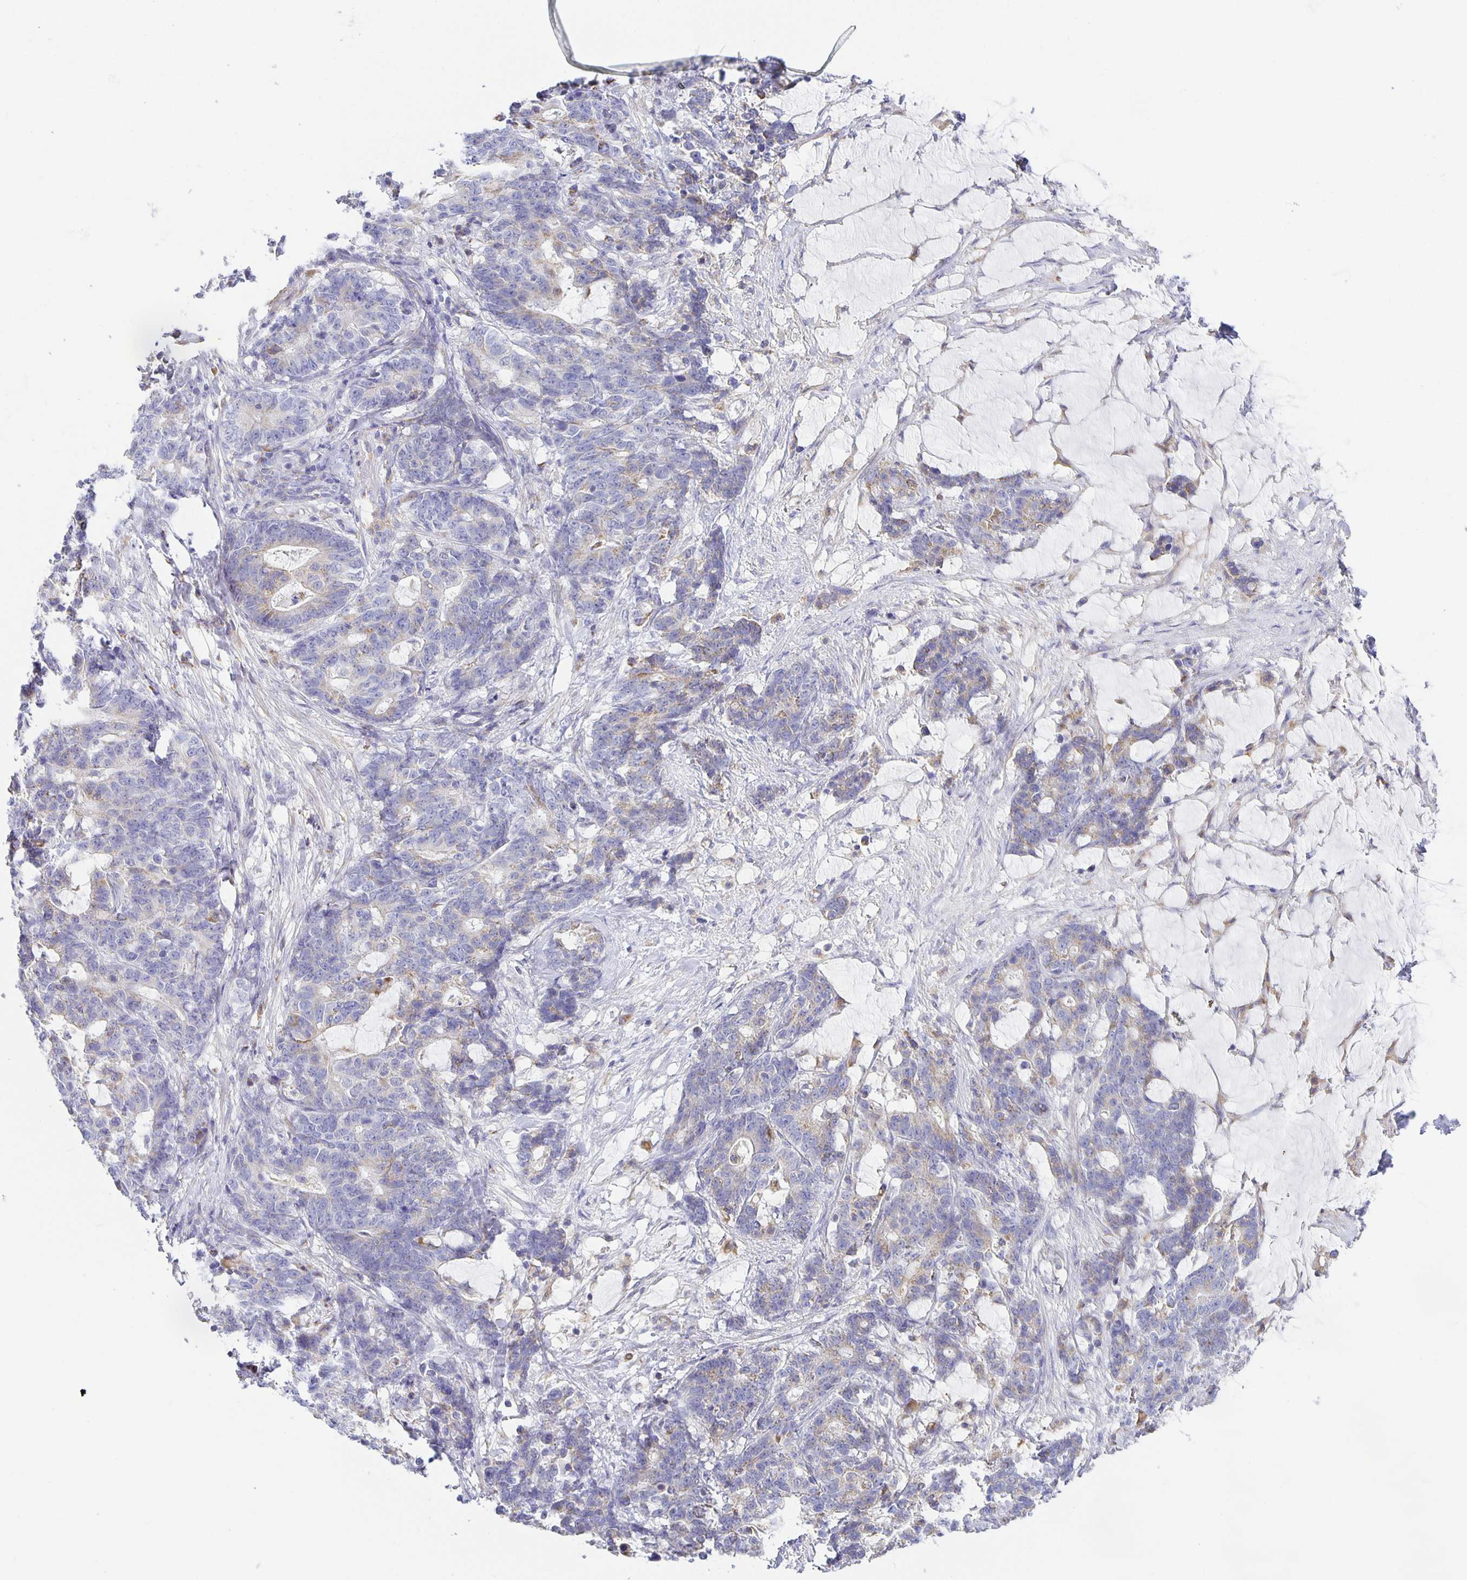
{"staining": {"intensity": "negative", "quantity": "none", "location": "none"}, "tissue": "stomach cancer", "cell_type": "Tumor cells", "image_type": "cancer", "snomed": [{"axis": "morphology", "description": "Normal tissue, NOS"}, {"axis": "morphology", "description": "Adenocarcinoma, NOS"}, {"axis": "topography", "description": "Stomach"}], "caption": "An IHC micrograph of stomach adenocarcinoma is shown. There is no staining in tumor cells of stomach adenocarcinoma.", "gene": "FLRT3", "patient": {"sex": "female", "age": 64}}